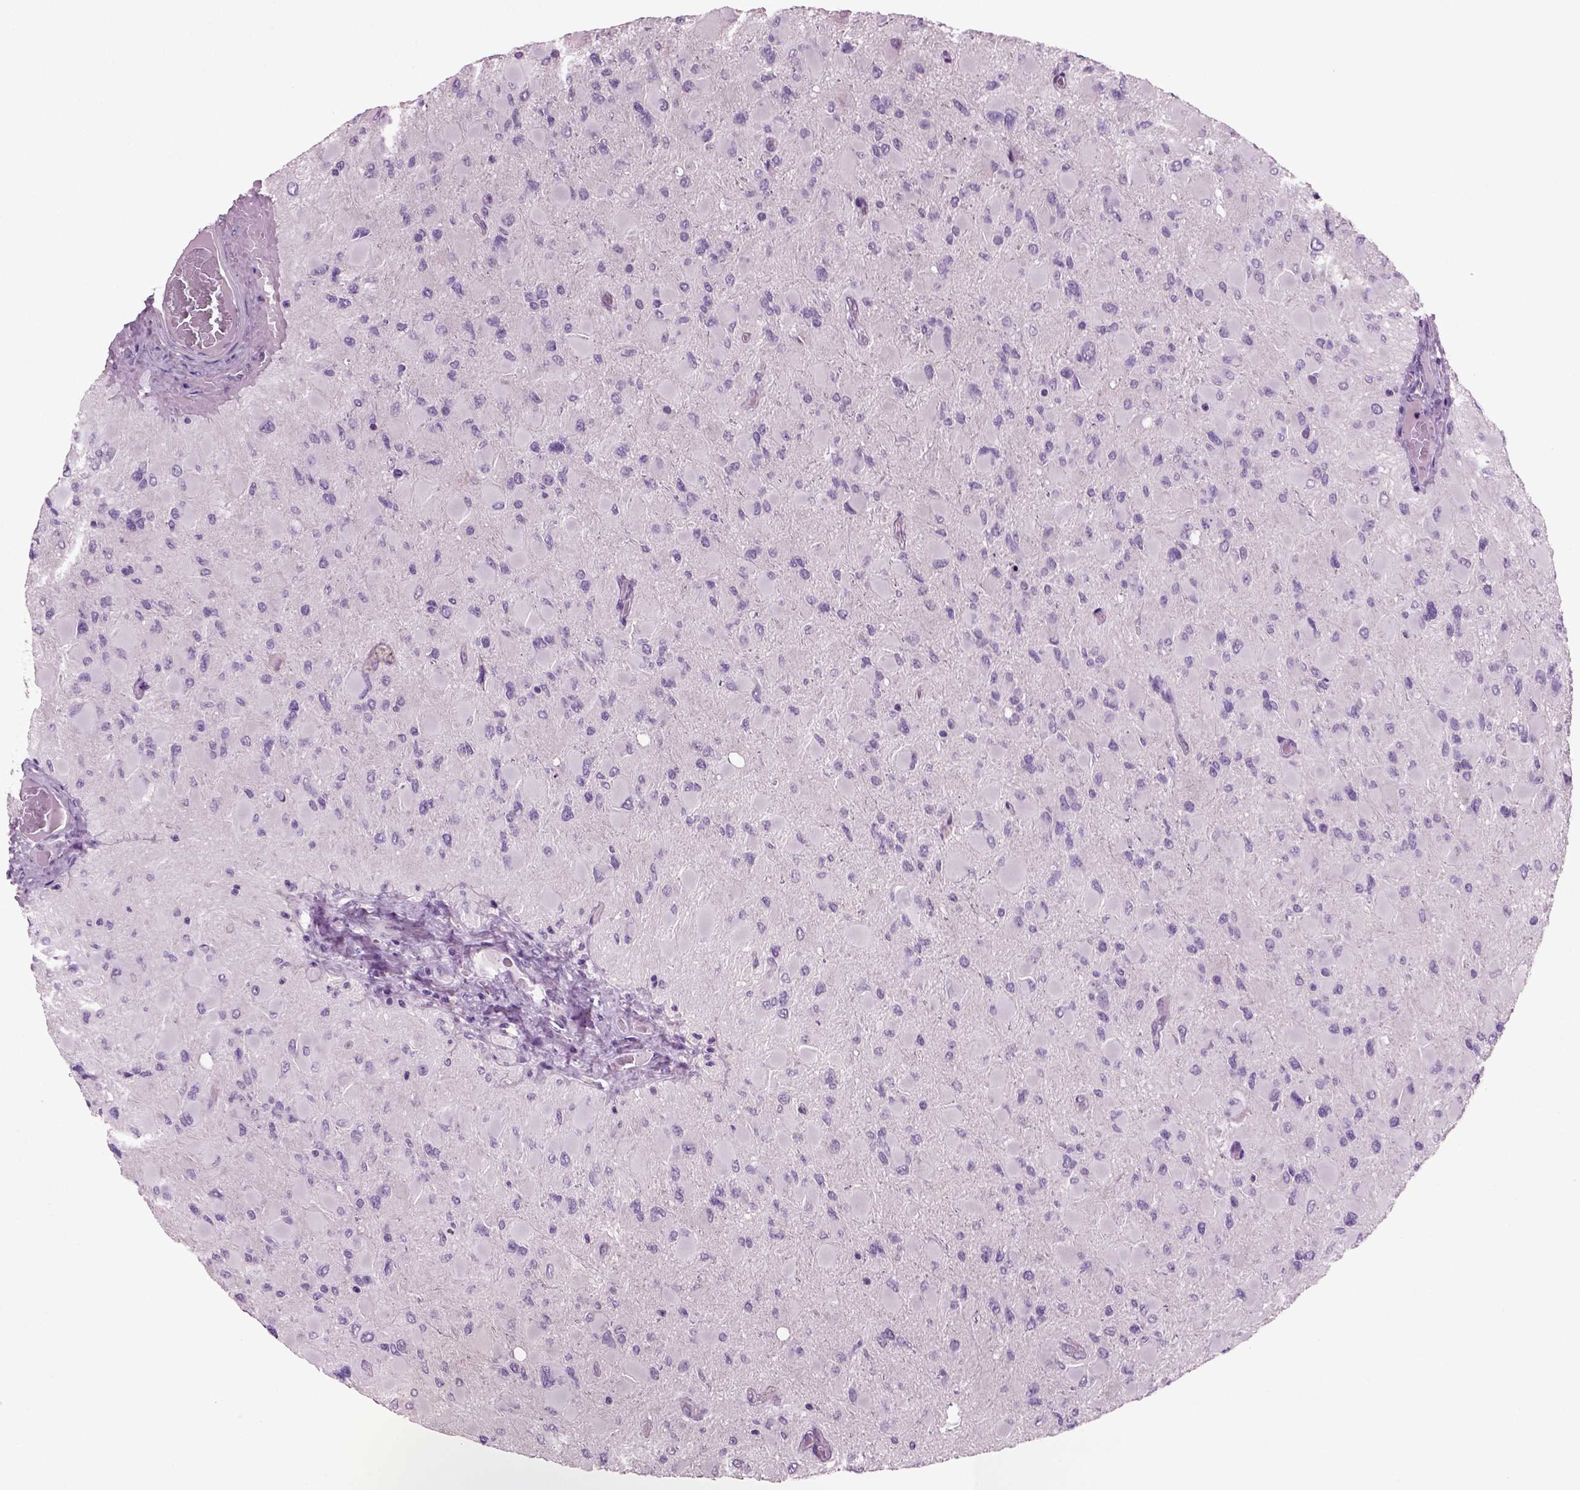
{"staining": {"intensity": "negative", "quantity": "none", "location": "none"}, "tissue": "glioma", "cell_type": "Tumor cells", "image_type": "cancer", "snomed": [{"axis": "morphology", "description": "Glioma, malignant, High grade"}, {"axis": "topography", "description": "Cerebral cortex"}], "caption": "The immunohistochemistry (IHC) photomicrograph has no significant staining in tumor cells of high-grade glioma (malignant) tissue.", "gene": "COL9A2", "patient": {"sex": "female", "age": 36}}